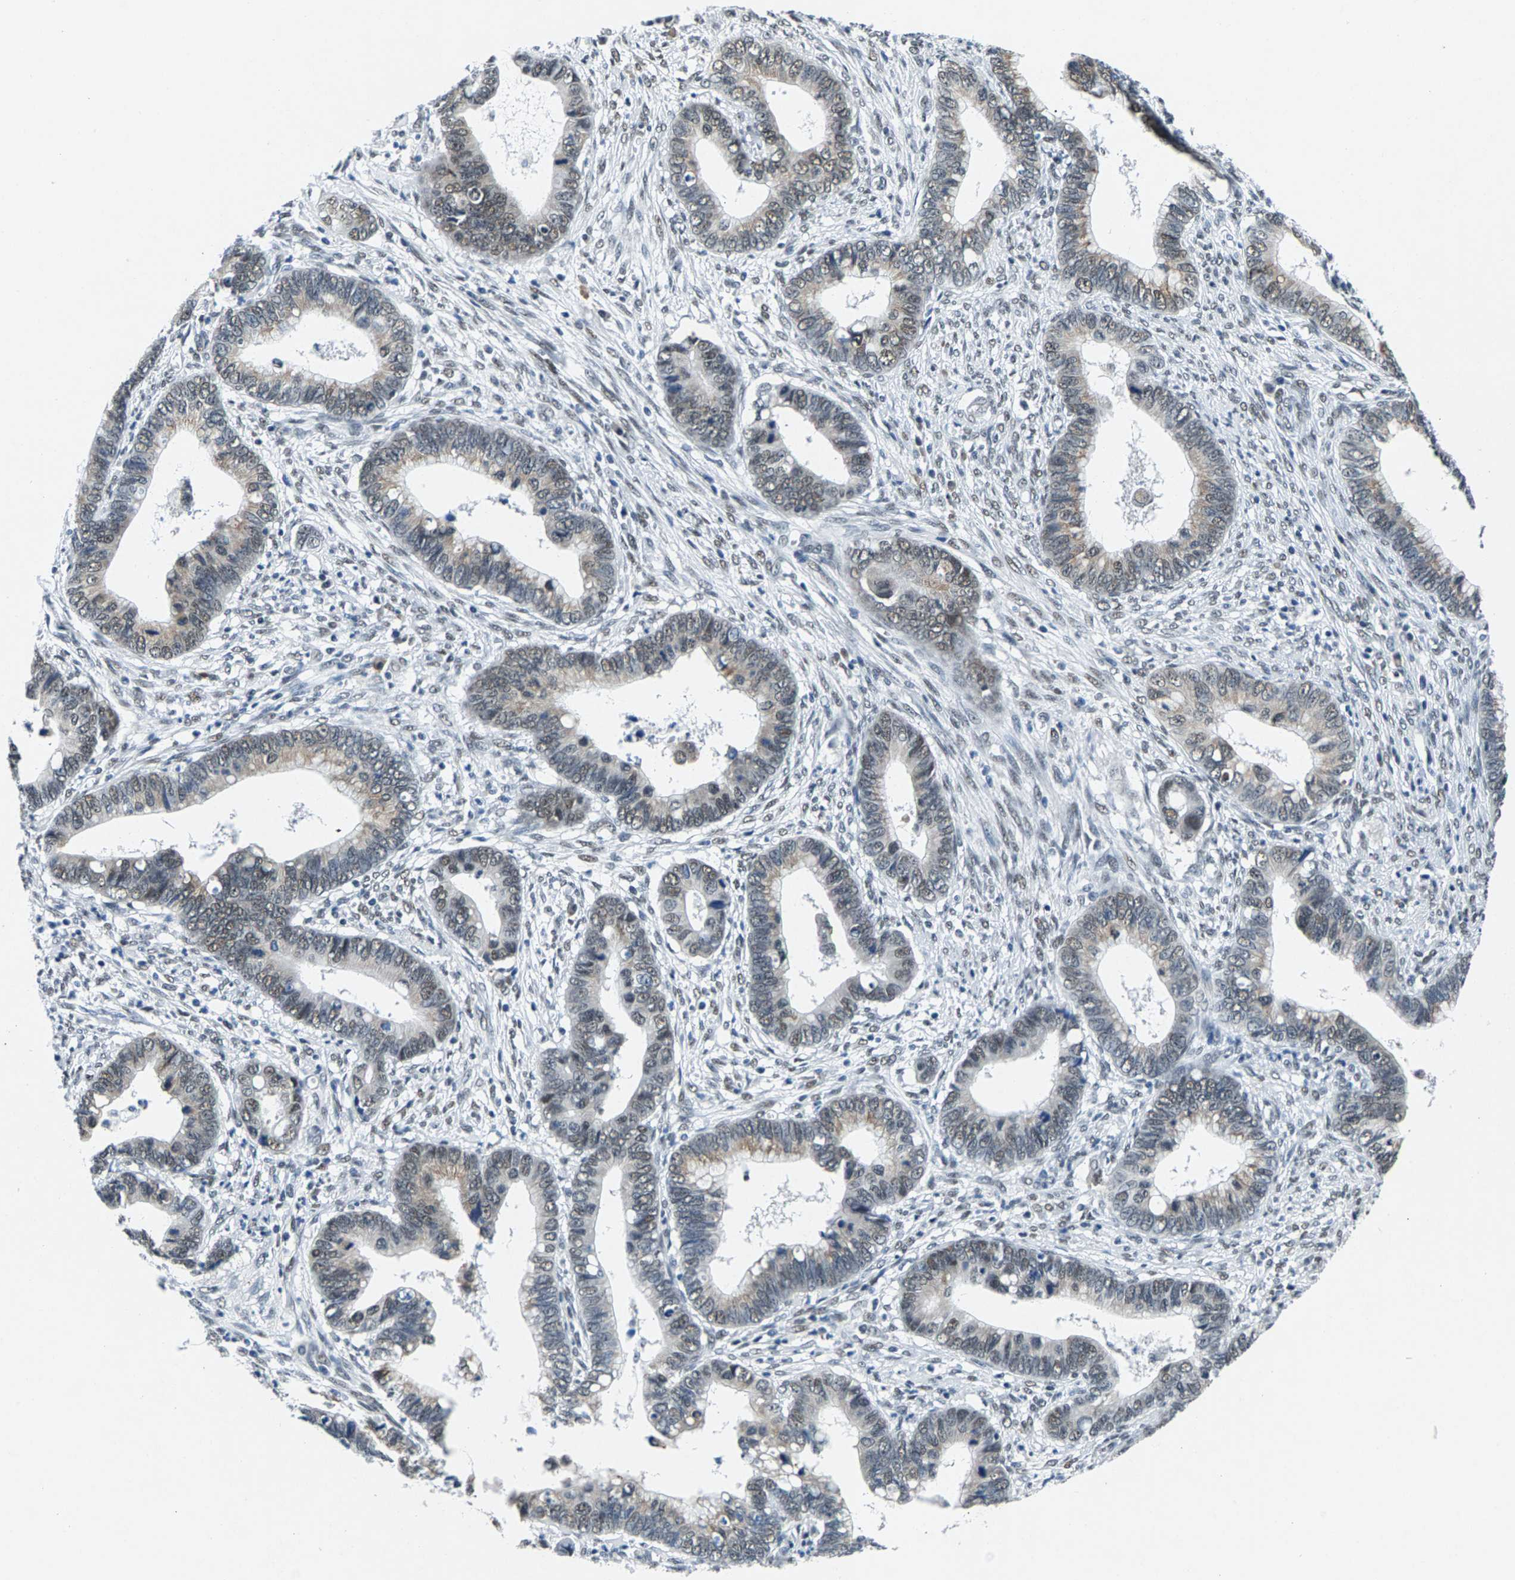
{"staining": {"intensity": "weak", "quantity": "25%-75%", "location": "cytoplasmic/membranous,nuclear"}, "tissue": "cervical cancer", "cell_type": "Tumor cells", "image_type": "cancer", "snomed": [{"axis": "morphology", "description": "Adenocarcinoma, NOS"}, {"axis": "topography", "description": "Cervix"}], "caption": "An immunohistochemistry (IHC) image of tumor tissue is shown. Protein staining in brown highlights weak cytoplasmic/membranous and nuclear positivity in cervical cancer (adenocarcinoma) within tumor cells.", "gene": "ATF2", "patient": {"sex": "female", "age": 44}}